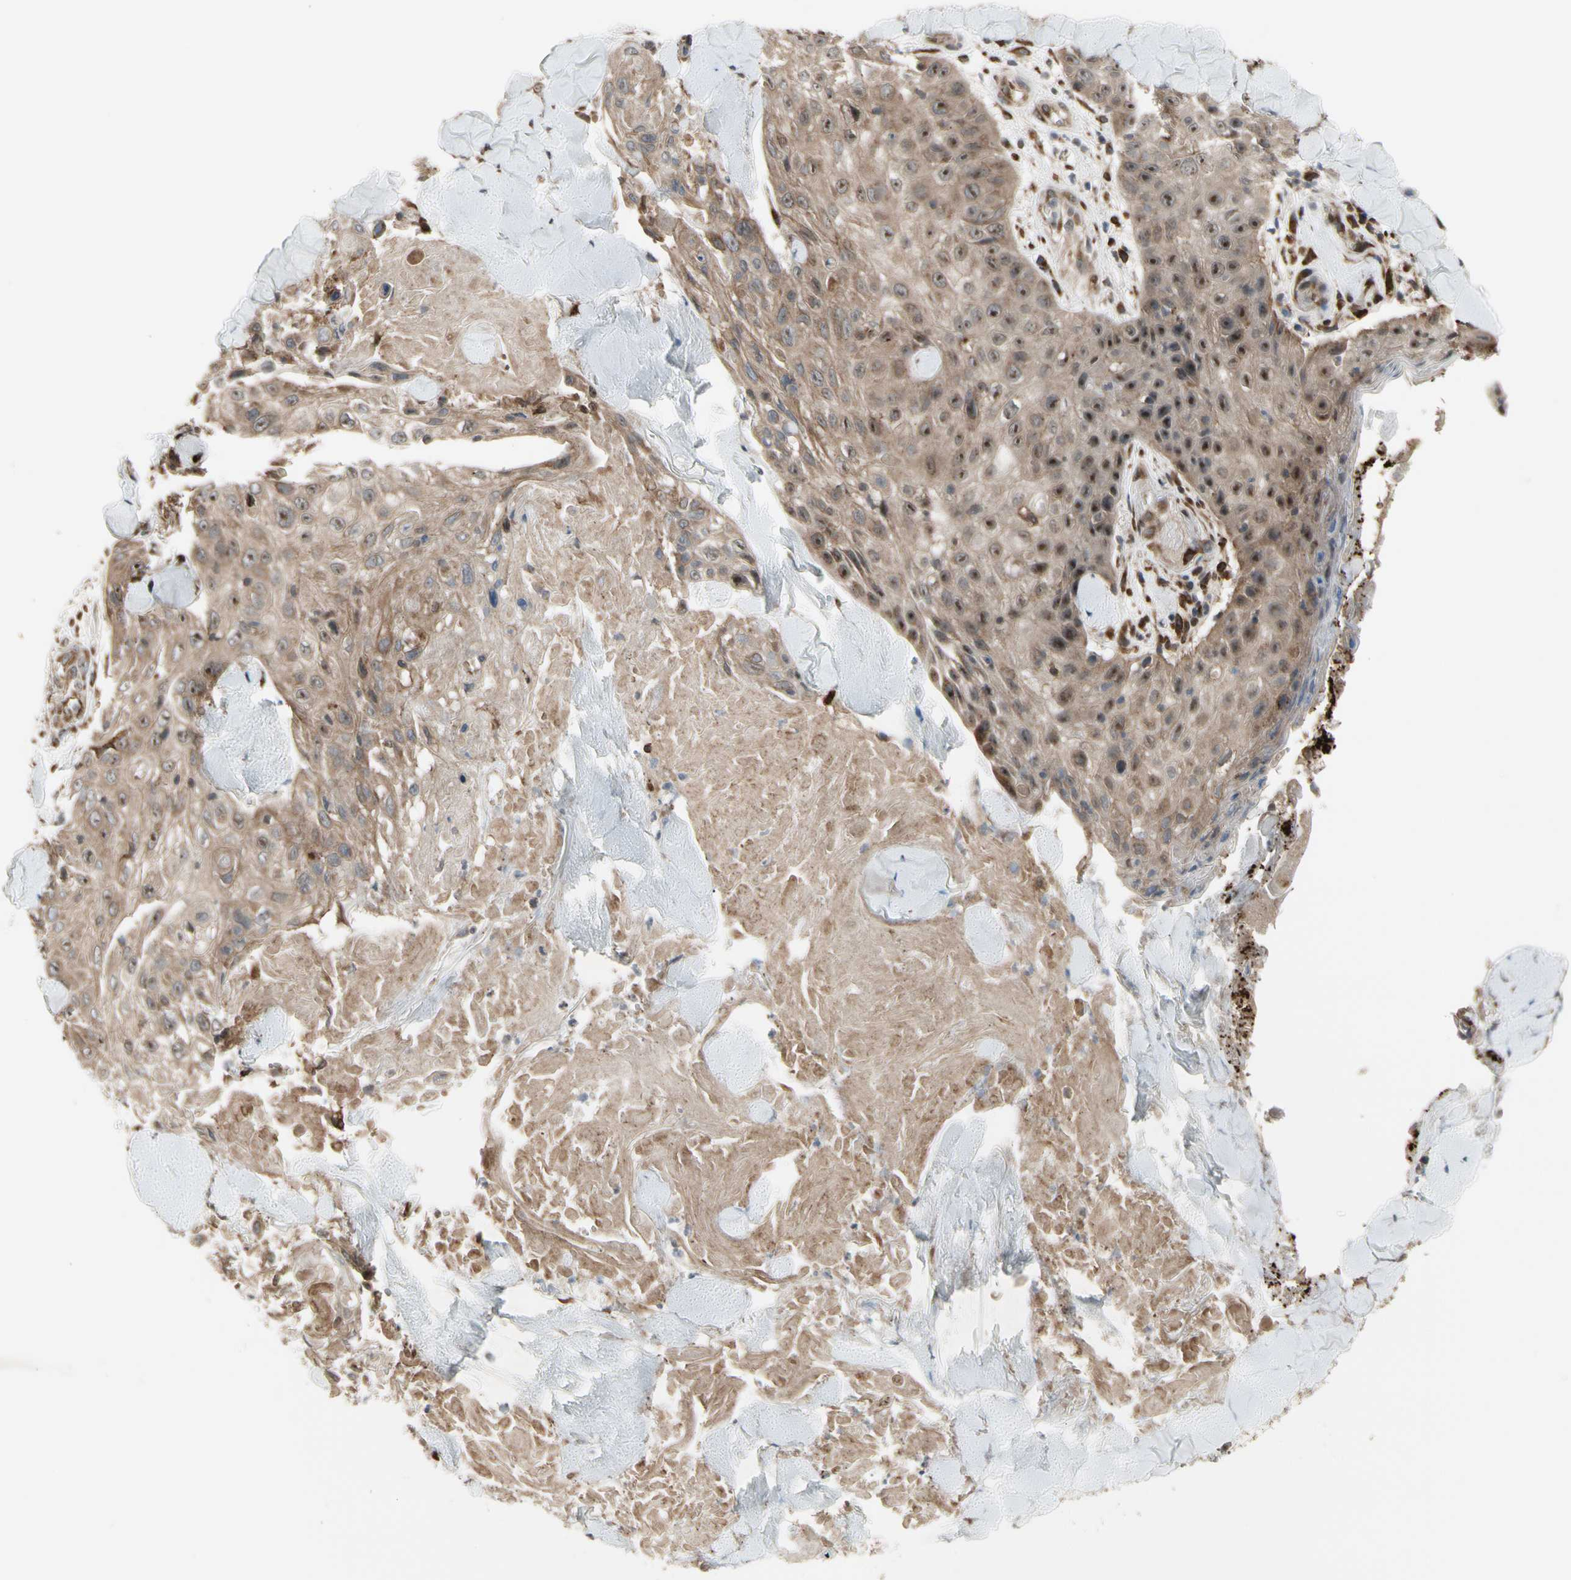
{"staining": {"intensity": "moderate", "quantity": ">75%", "location": "cytoplasmic/membranous,nuclear"}, "tissue": "skin cancer", "cell_type": "Tumor cells", "image_type": "cancer", "snomed": [{"axis": "morphology", "description": "Squamous cell carcinoma, NOS"}, {"axis": "topography", "description": "Skin"}], "caption": "Immunohistochemistry of skin cancer (squamous cell carcinoma) demonstrates medium levels of moderate cytoplasmic/membranous and nuclear staining in approximately >75% of tumor cells.", "gene": "SLC39A9", "patient": {"sex": "male", "age": 86}}